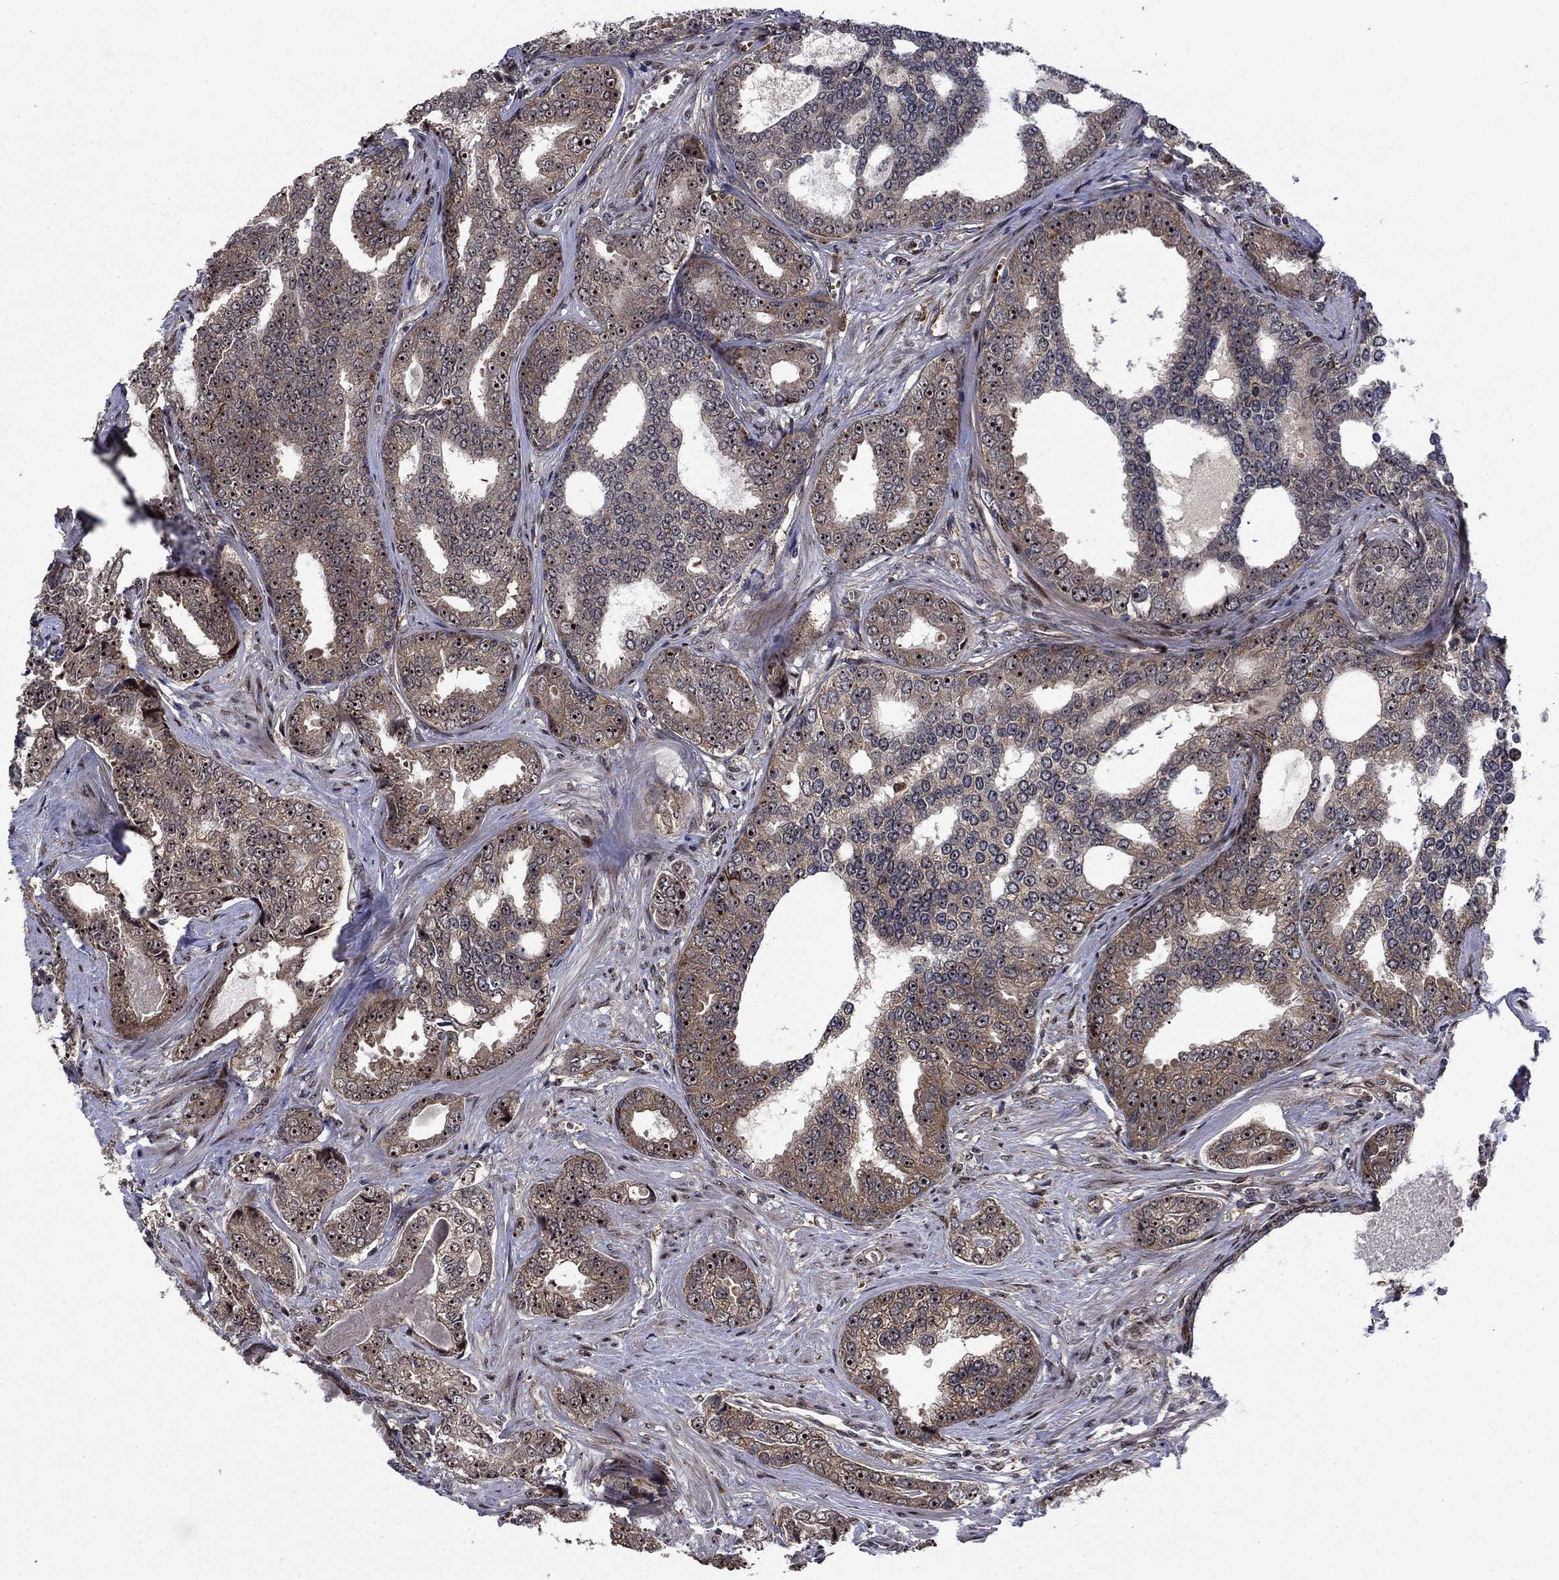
{"staining": {"intensity": "moderate", "quantity": "25%-75%", "location": "cytoplasmic/membranous,nuclear"}, "tissue": "prostate cancer", "cell_type": "Tumor cells", "image_type": "cancer", "snomed": [{"axis": "morphology", "description": "Adenocarcinoma, NOS"}, {"axis": "topography", "description": "Prostate"}], "caption": "The histopathology image demonstrates a brown stain indicating the presence of a protein in the cytoplasmic/membranous and nuclear of tumor cells in adenocarcinoma (prostate).", "gene": "AGTPBP1", "patient": {"sex": "male", "age": 67}}